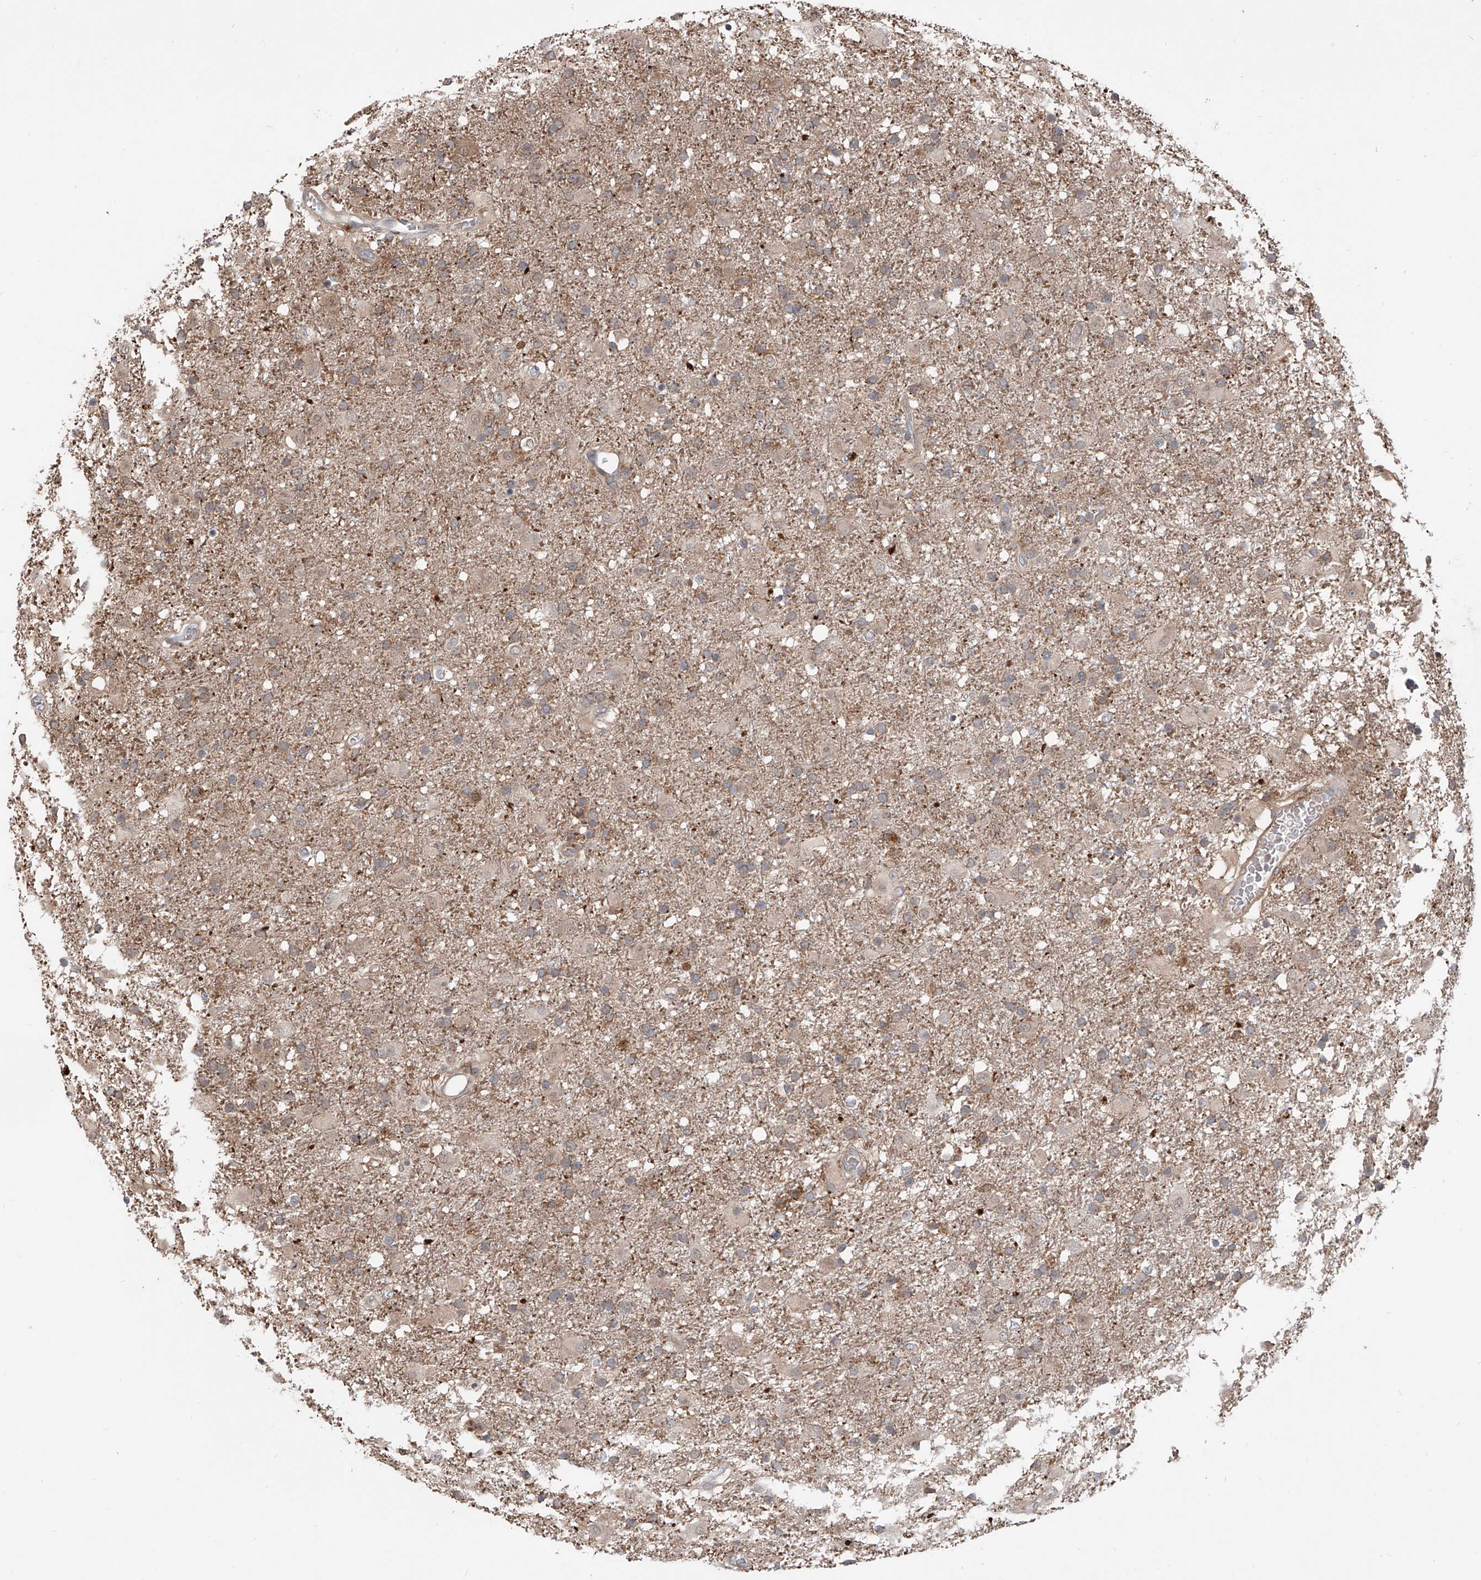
{"staining": {"intensity": "weak", "quantity": "<25%", "location": "cytoplasmic/membranous"}, "tissue": "glioma", "cell_type": "Tumor cells", "image_type": "cancer", "snomed": [{"axis": "morphology", "description": "Glioma, malignant, Low grade"}, {"axis": "topography", "description": "Brain"}], "caption": "The image exhibits no significant expression in tumor cells of low-grade glioma (malignant).", "gene": "HOXC8", "patient": {"sex": "male", "age": 65}}